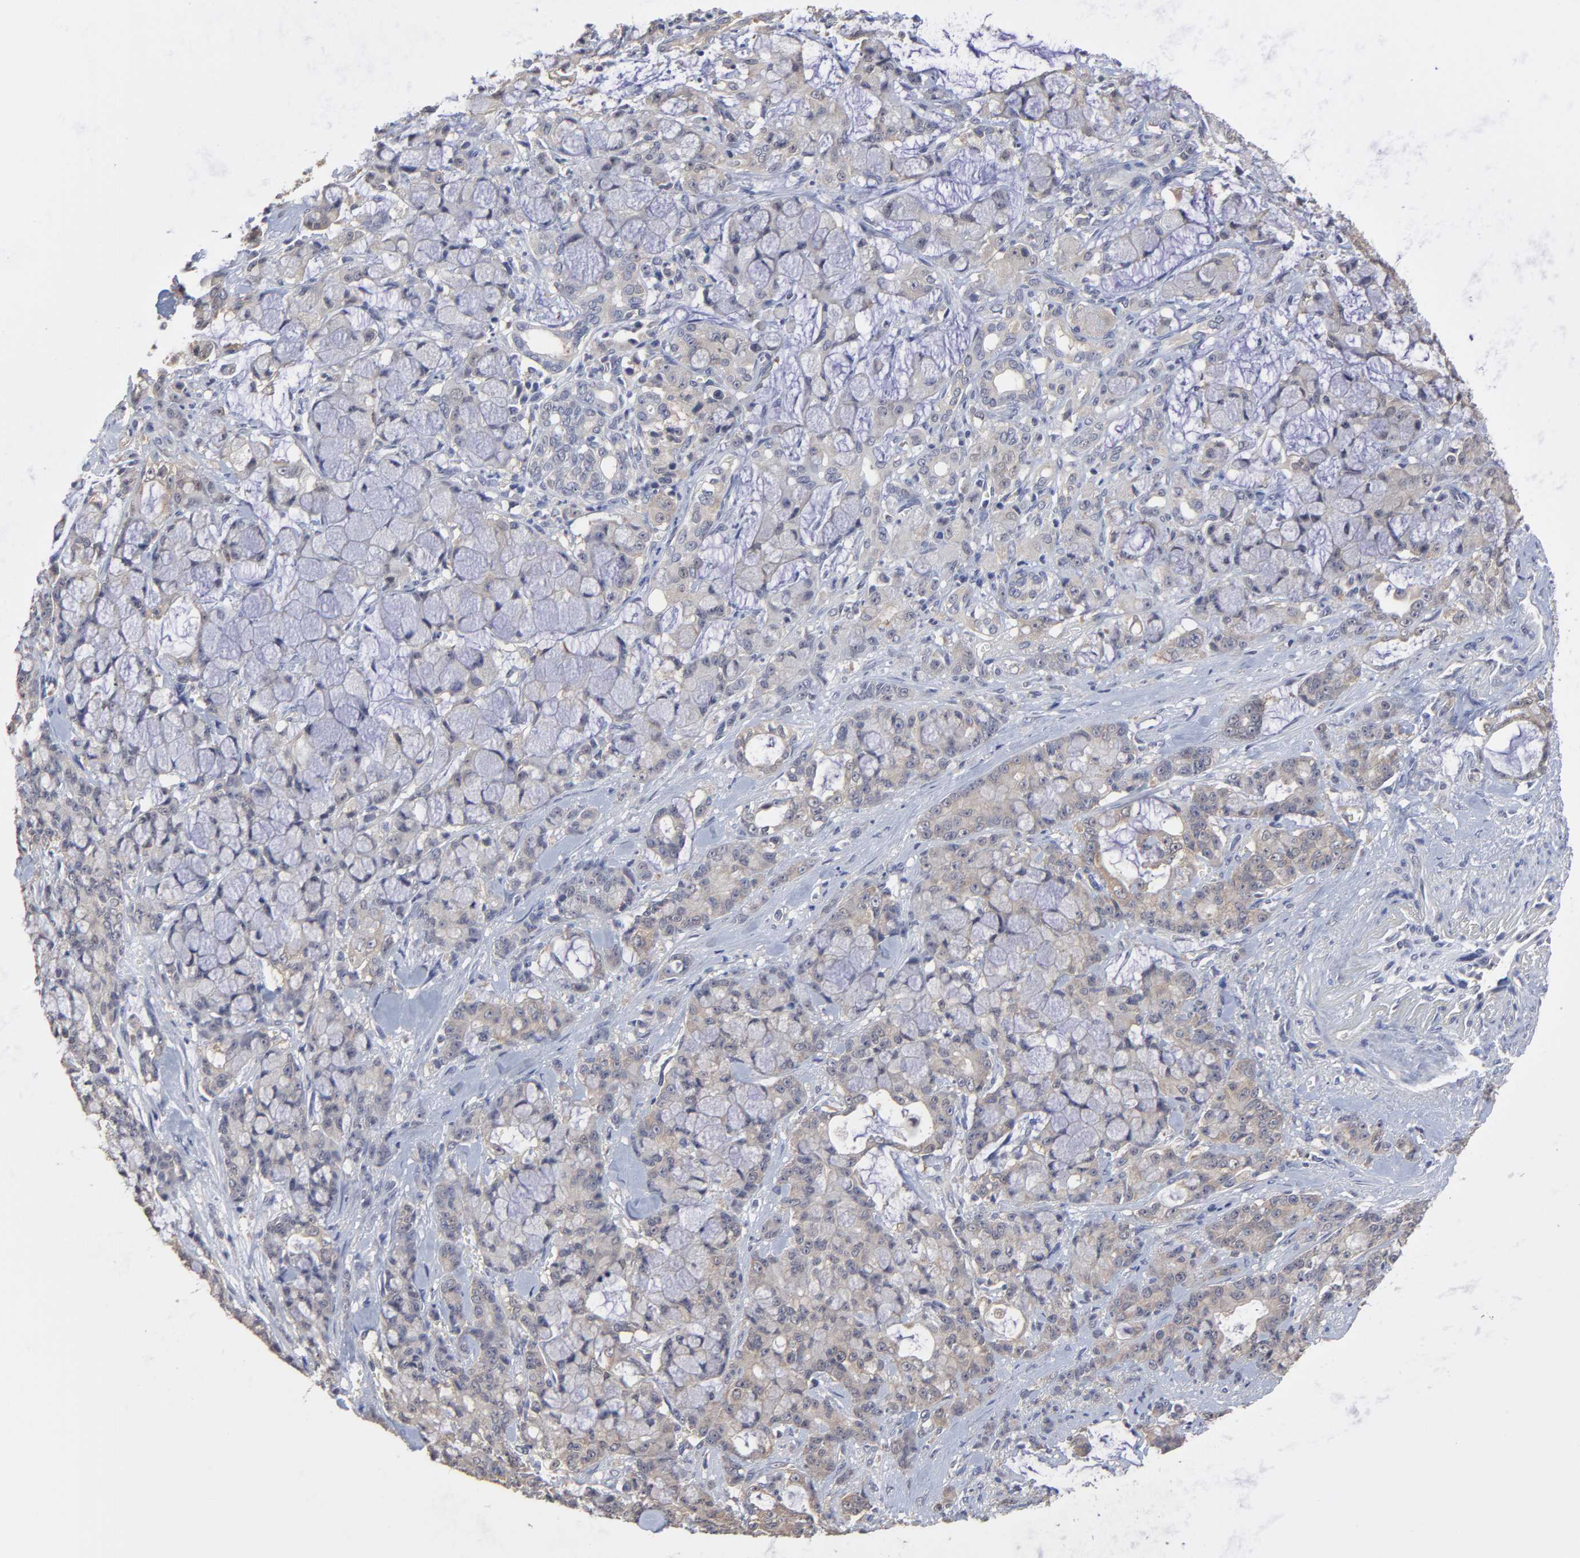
{"staining": {"intensity": "weak", "quantity": "25%-75%", "location": "cytoplasmic/membranous"}, "tissue": "pancreatic cancer", "cell_type": "Tumor cells", "image_type": "cancer", "snomed": [{"axis": "morphology", "description": "Adenocarcinoma, NOS"}, {"axis": "topography", "description": "Pancreas"}], "caption": "Weak cytoplasmic/membranous positivity is seen in about 25%-75% of tumor cells in pancreatic adenocarcinoma.", "gene": "CCT2", "patient": {"sex": "female", "age": 73}}